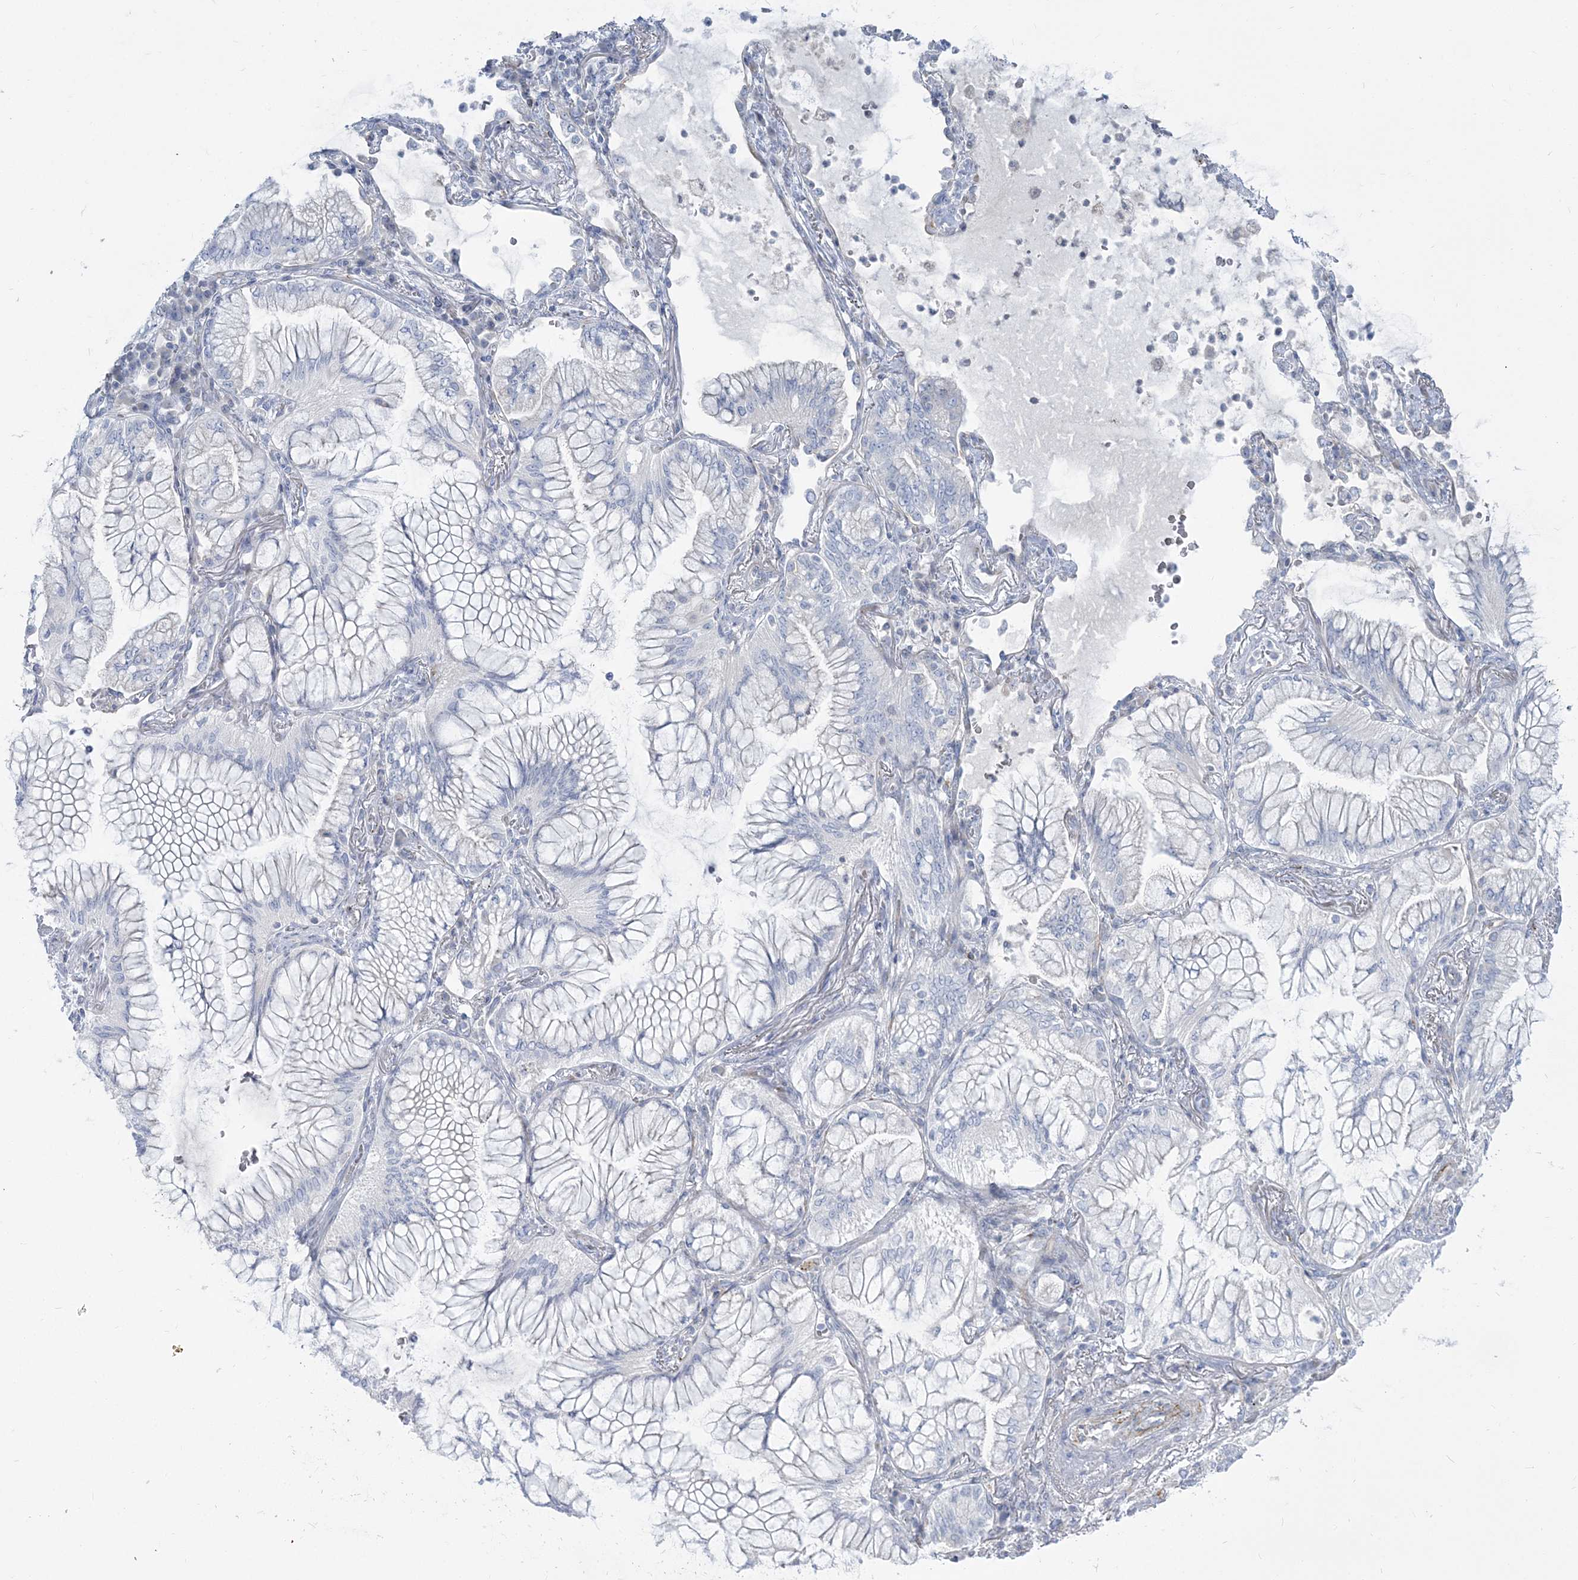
{"staining": {"intensity": "negative", "quantity": "none", "location": "none"}, "tissue": "lung cancer", "cell_type": "Tumor cells", "image_type": "cancer", "snomed": [{"axis": "morphology", "description": "Adenocarcinoma, NOS"}, {"axis": "topography", "description": "Lung"}], "caption": "A photomicrograph of human lung cancer is negative for staining in tumor cells.", "gene": "GPAT2", "patient": {"sex": "female", "age": 70}}